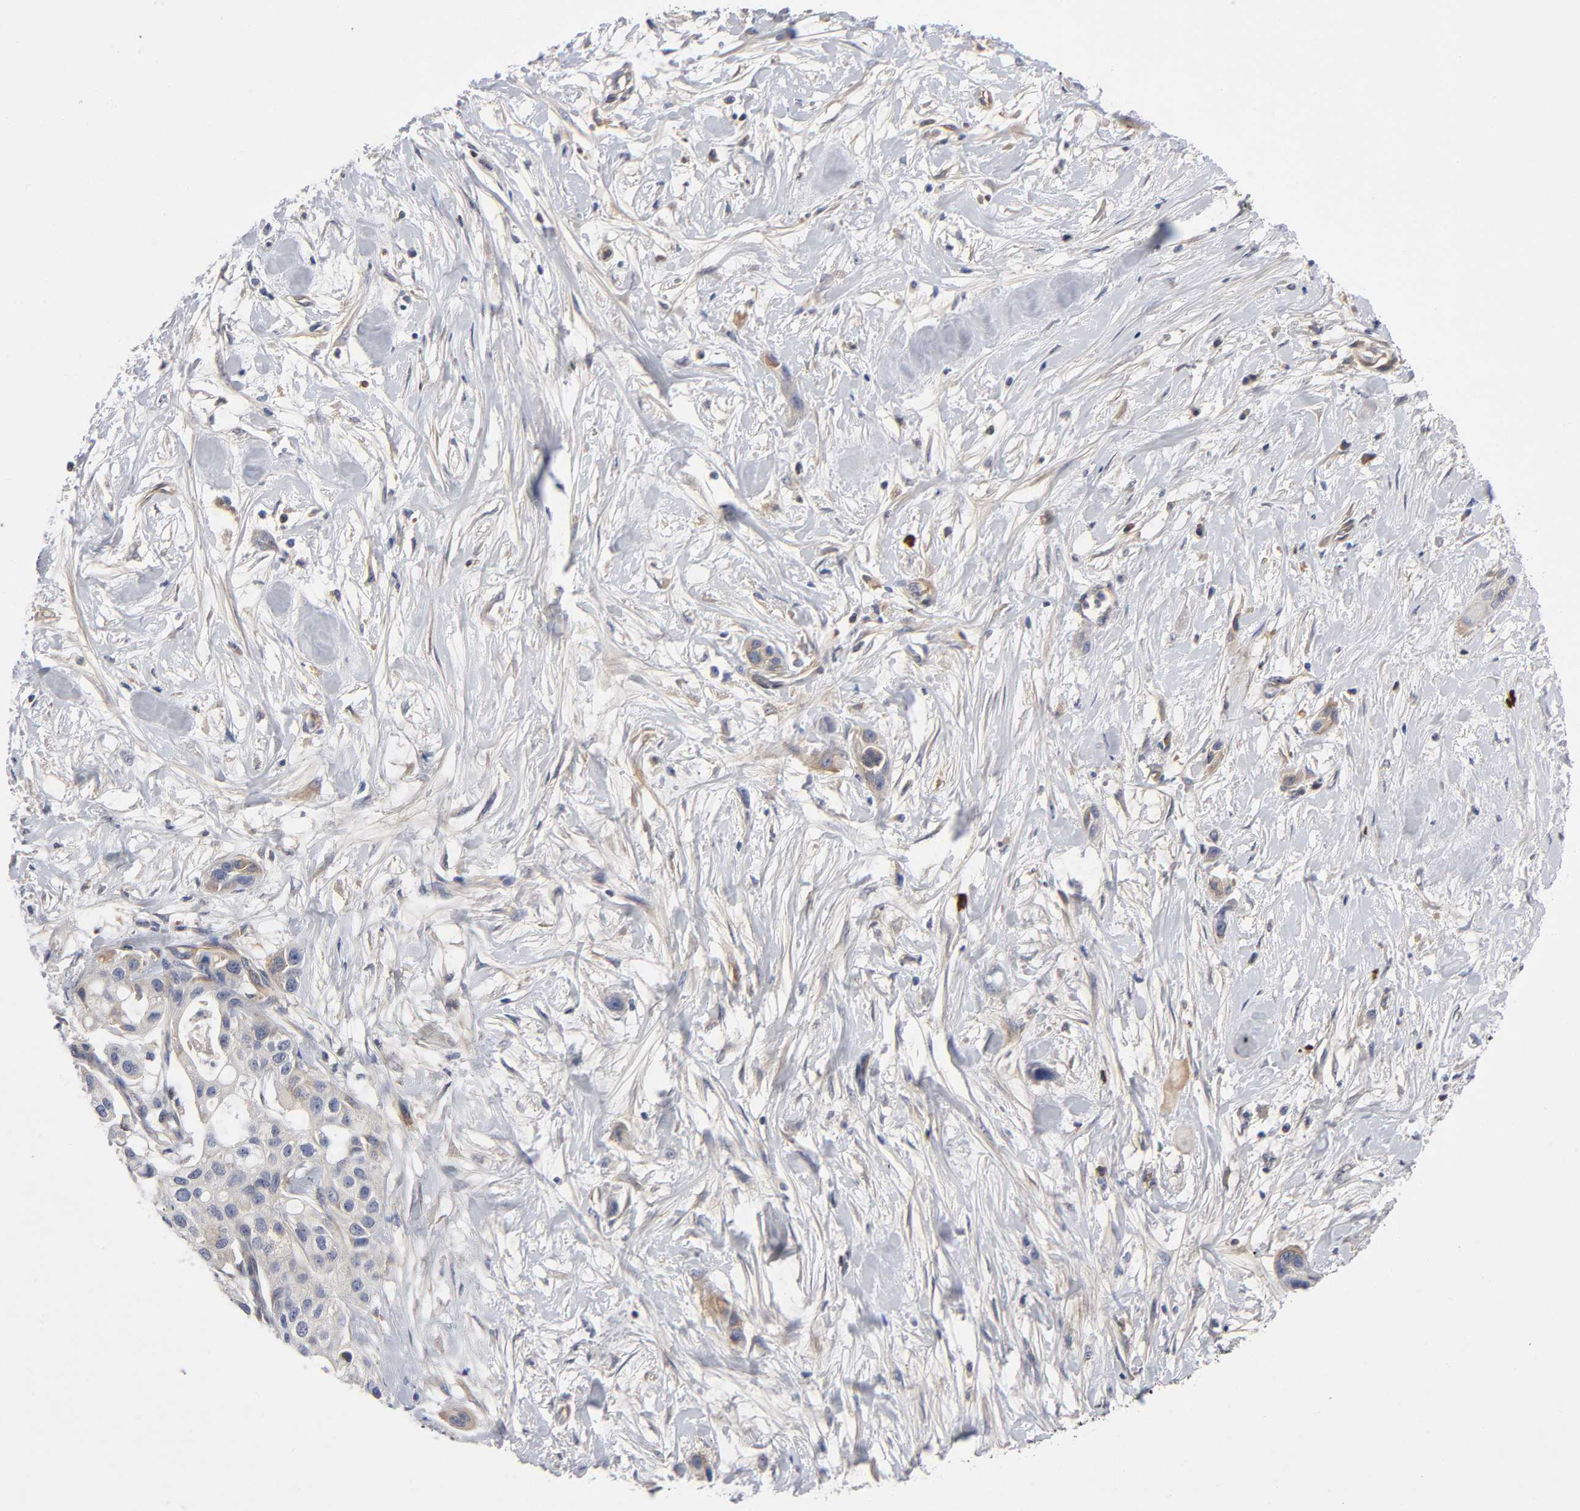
{"staining": {"intensity": "weak", "quantity": ">75%", "location": "cytoplasmic/membranous"}, "tissue": "pancreatic cancer", "cell_type": "Tumor cells", "image_type": "cancer", "snomed": [{"axis": "morphology", "description": "Adenocarcinoma, NOS"}, {"axis": "topography", "description": "Pancreas"}], "caption": "Immunohistochemistry histopathology image of neoplastic tissue: pancreatic cancer stained using IHC exhibits low levels of weak protein expression localized specifically in the cytoplasmic/membranous of tumor cells, appearing as a cytoplasmic/membranous brown color.", "gene": "NOVA1", "patient": {"sex": "female", "age": 60}}